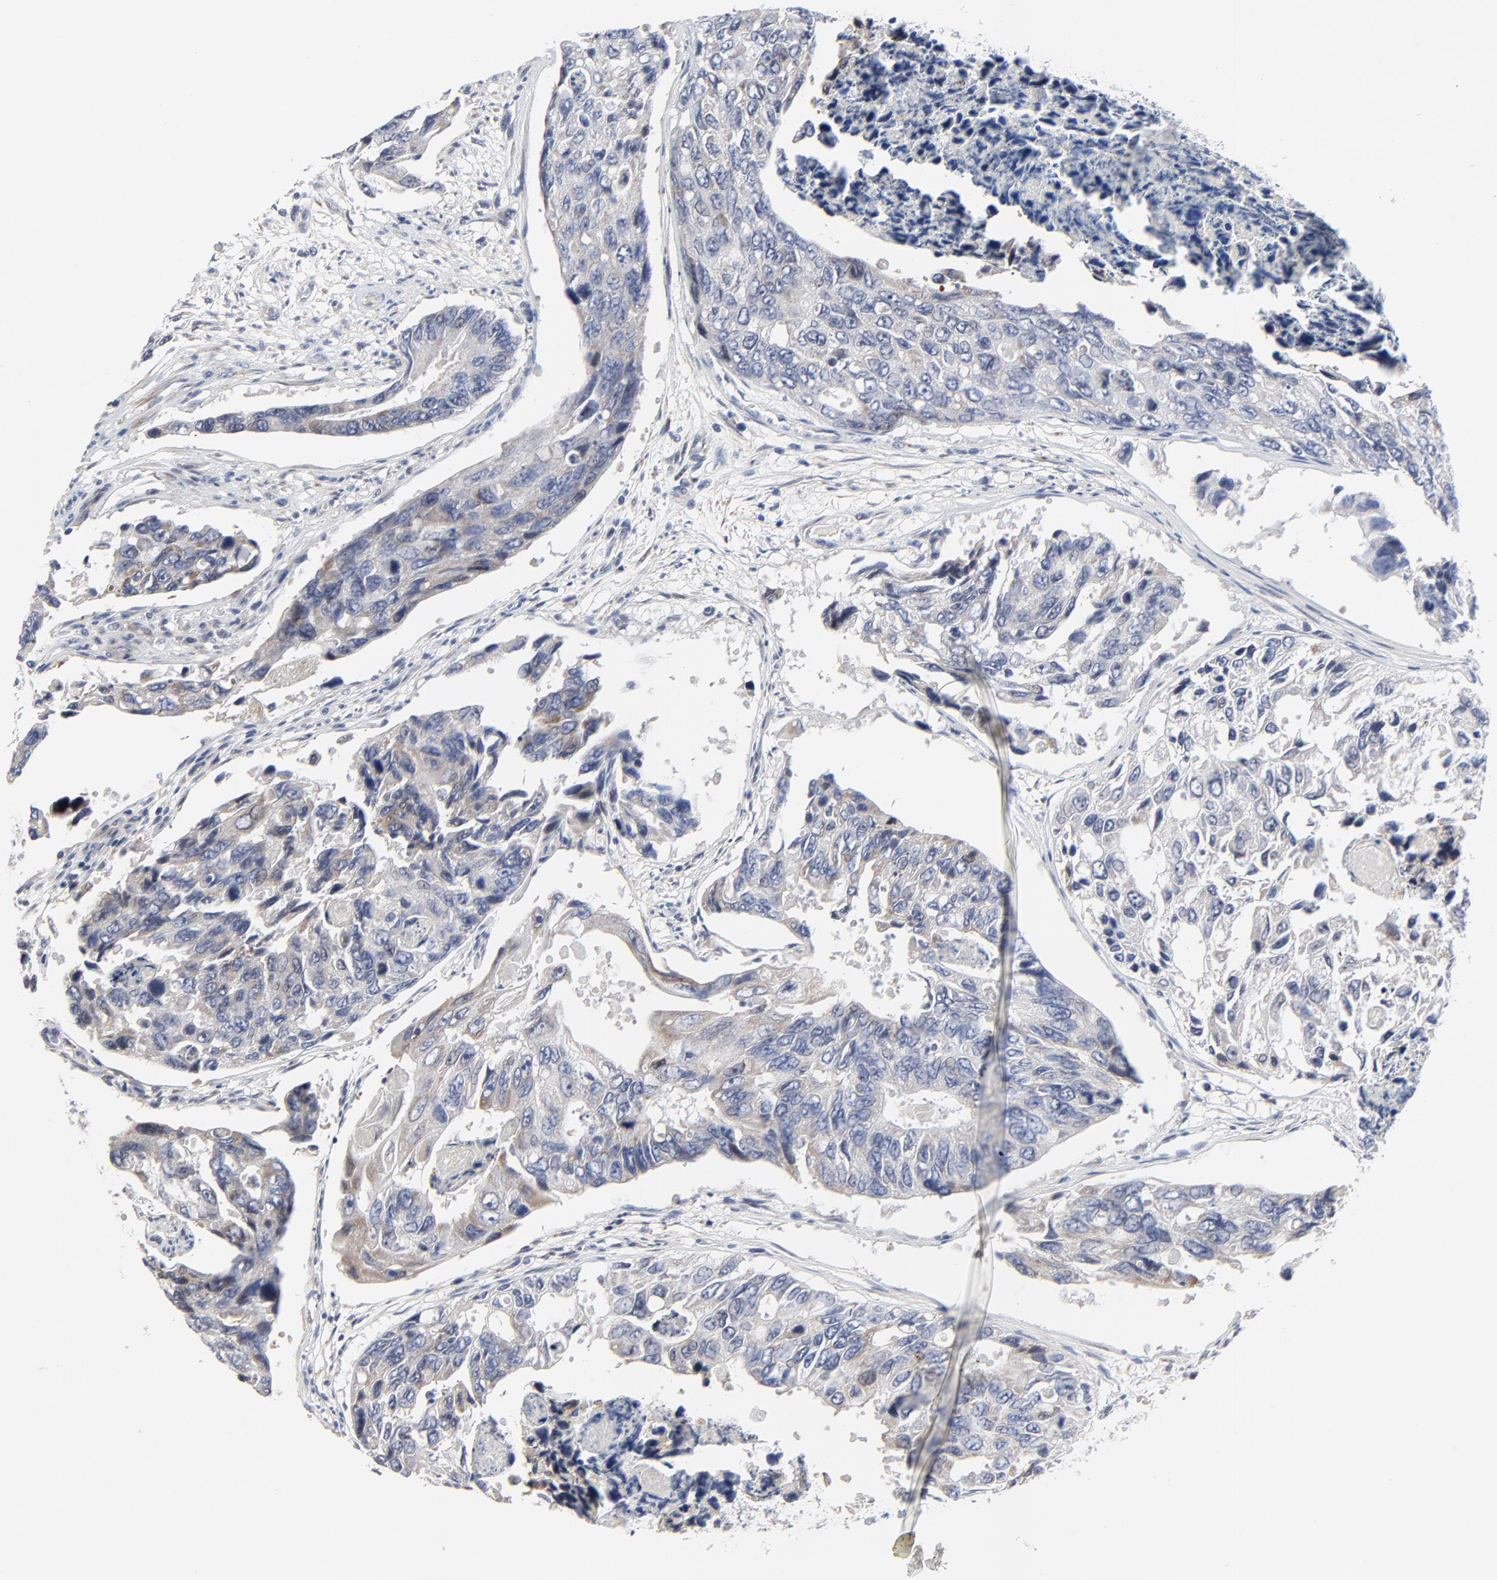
{"staining": {"intensity": "negative", "quantity": "none", "location": "none"}, "tissue": "colorectal cancer", "cell_type": "Tumor cells", "image_type": "cancer", "snomed": [{"axis": "morphology", "description": "Adenocarcinoma, NOS"}, {"axis": "topography", "description": "Colon"}], "caption": "An immunohistochemistry (IHC) photomicrograph of colorectal adenocarcinoma is shown. There is no staining in tumor cells of colorectal adenocarcinoma. (Brightfield microscopy of DAB (3,3'-diaminobenzidine) IHC at high magnification).", "gene": "NLGN3", "patient": {"sex": "female", "age": 86}}